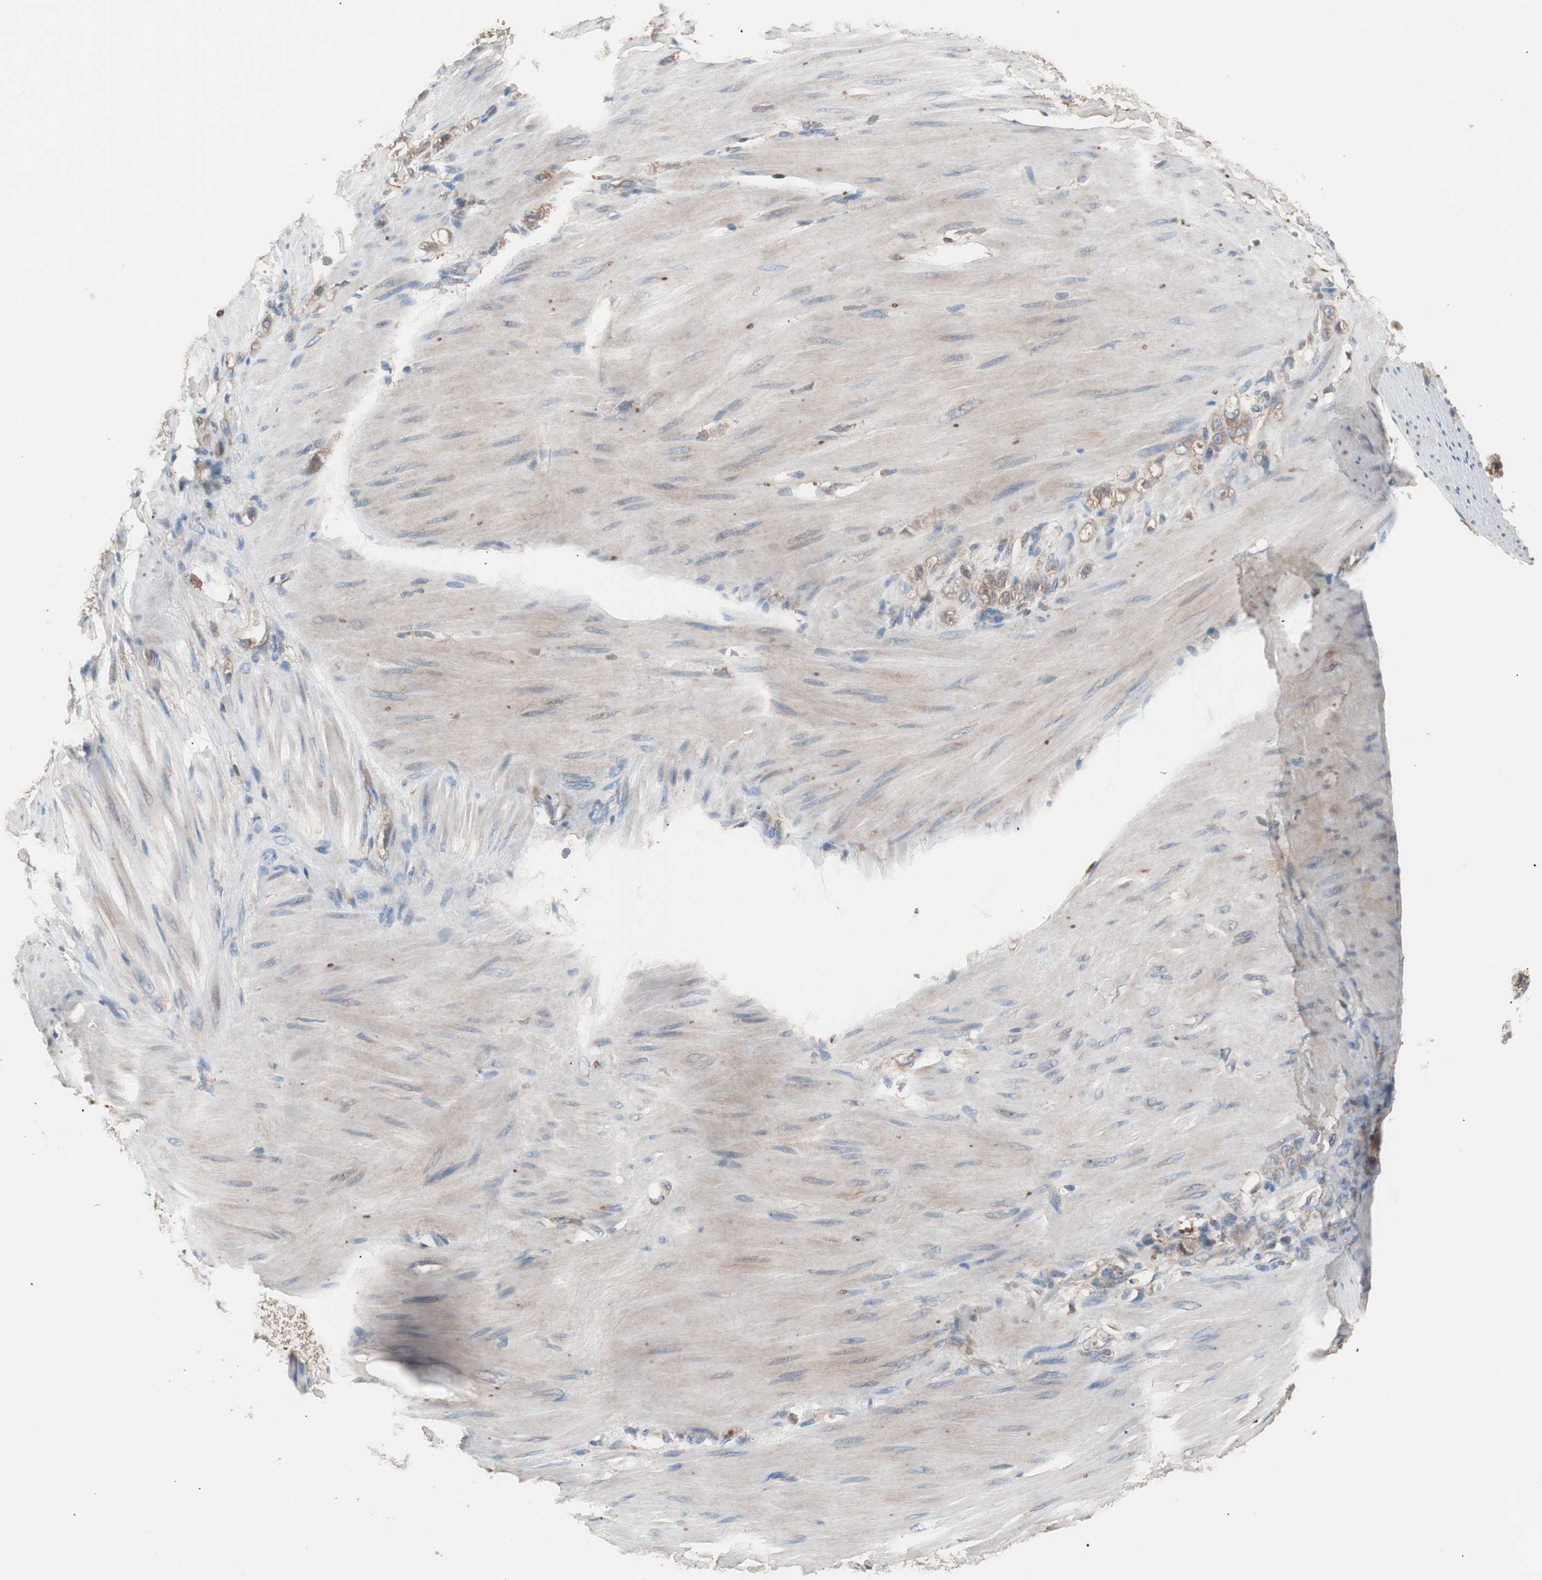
{"staining": {"intensity": "moderate", "quantity": ">75%", "location": "cytoplasmic/membranous"}, "tissue": "stomach cancer", "cell_type": "Tumor cells", "image_type": "cancer", "snomed": [{"axis": "morphology", "description": "Adenocarcinoma, NOS"}, {"axis": "topography", "description": "Stomach"}], "caption": "A brown stain labels moderate cytoplasmic/membranous positivity of a protein in adenocarcinoma (stomach) tumor cells. The staining is performed using DAB brown chromogen to label protein expression. The nuclei are counter-stained blue using hematoxylin.", "gene": "GLYCTK", "patient": {"sex": "male", "age": 82}}